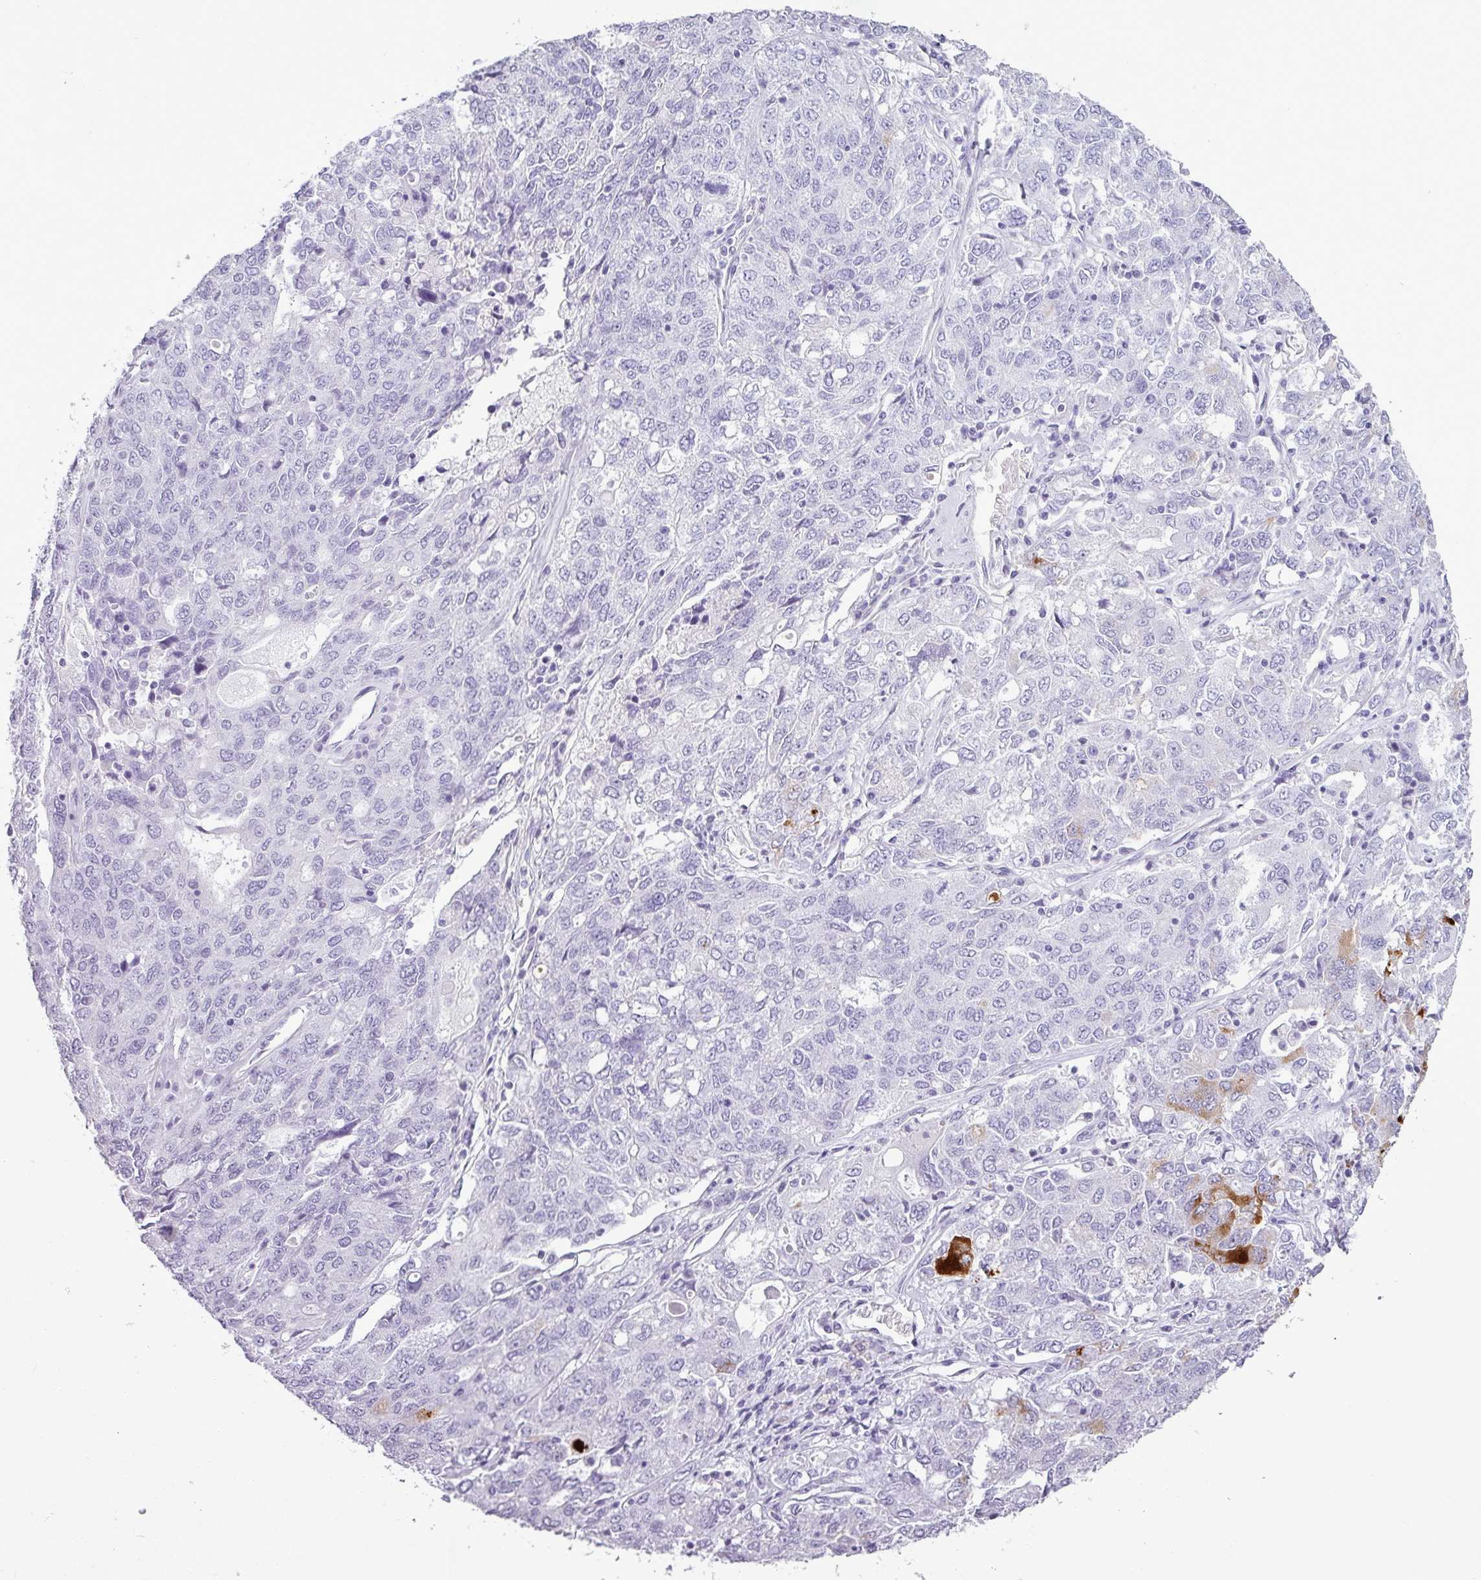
{"staining": {"intensity": "strong", "quantity": "<25%", "location": "cytoplasmic/membranous"}, "tissue": "ovarian cancer", "cell_type": "Tumor cells", "image_type": "cancer", "snomed": [{"axis": "morphology", "description": "Carcinoma, endometroid"}, {"axis": "topography", "description": "Ovary"}], "caption": "Human ovarian endometroid carcinoma stained with a brown dye demonstrates strong cytoplasmic/membranous positive expression in about <25% of tumor cells.", "gene": "AMY1B", "patient": {"sex": "female", "age": 62}}